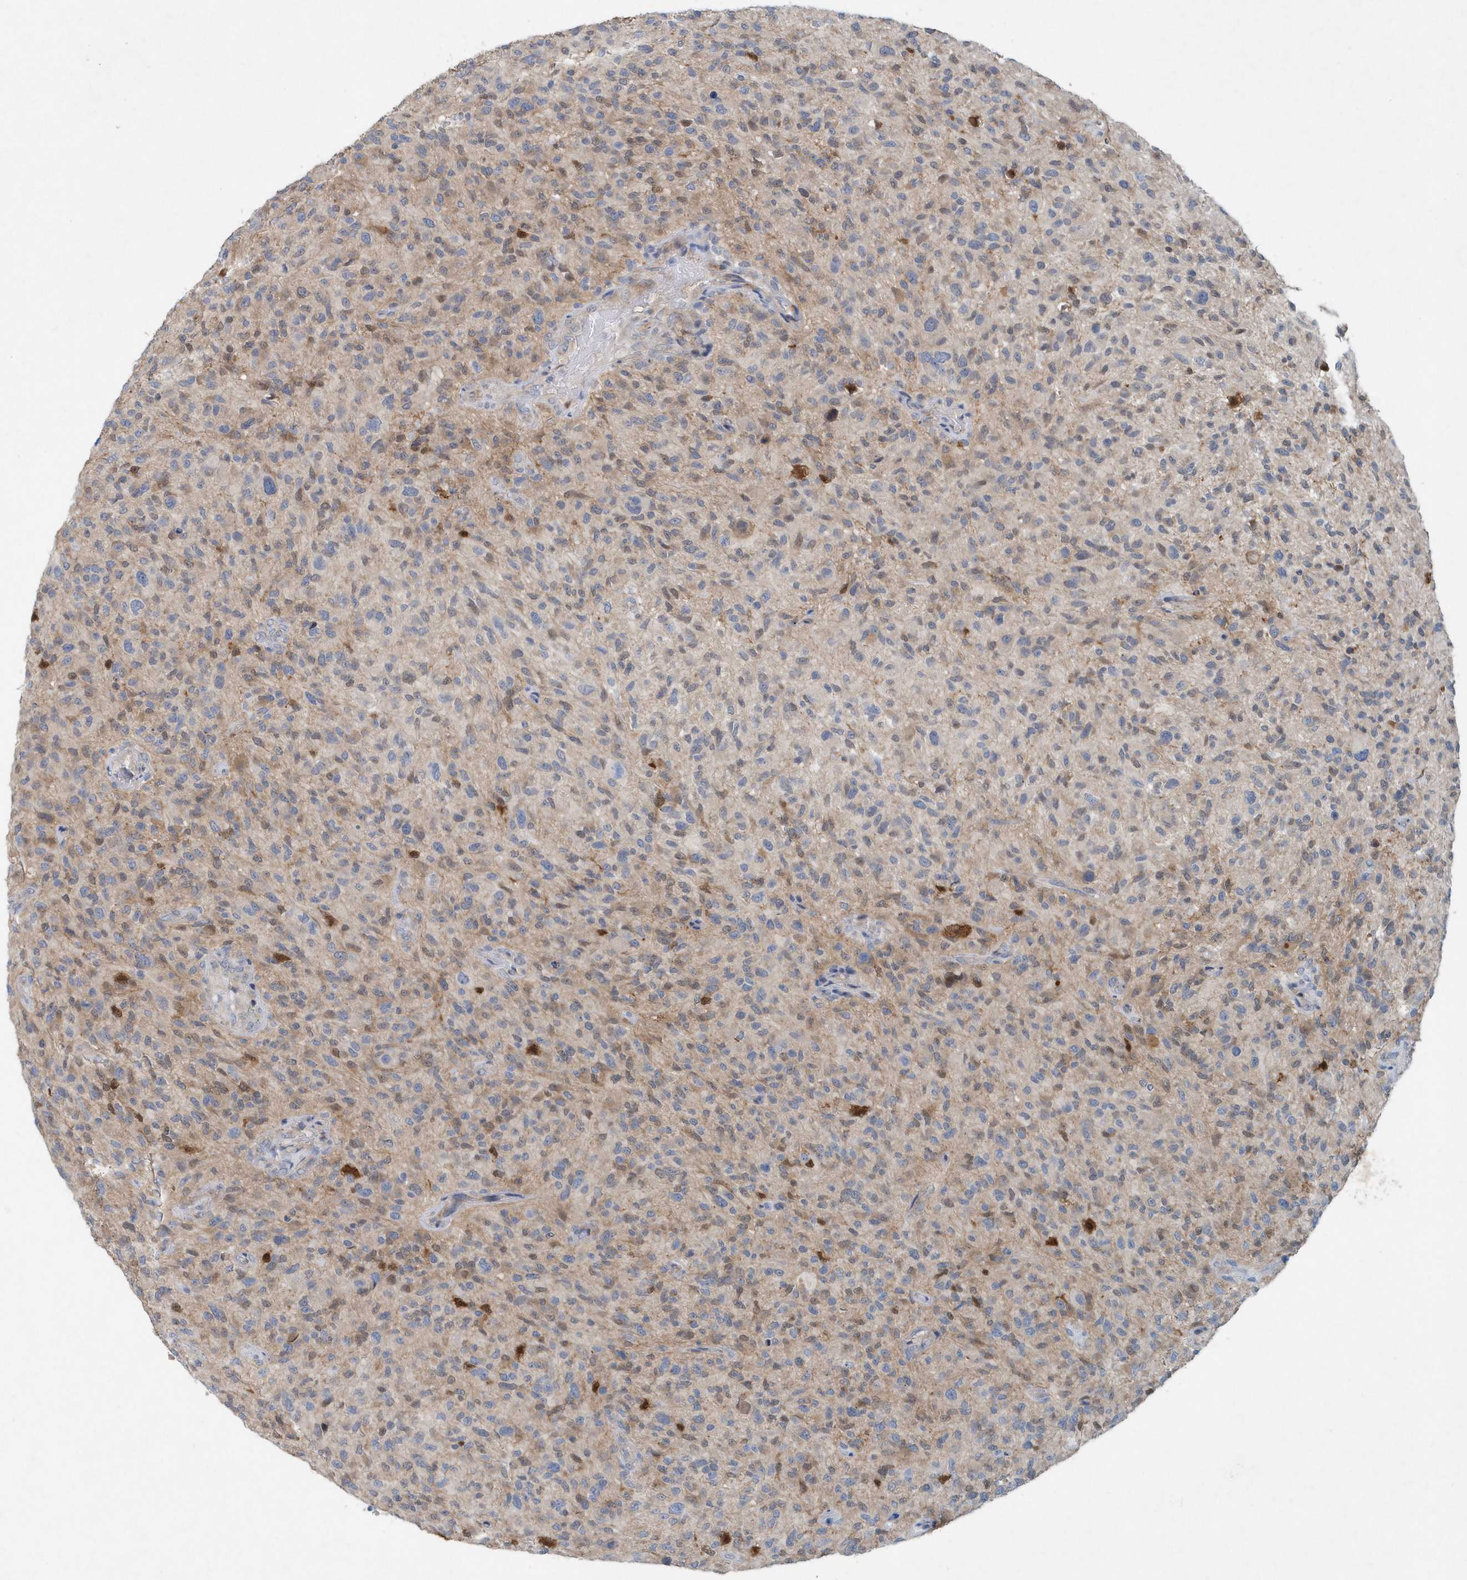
{"staining": {"intensity": "negative", "quantity": "none", "location": "none"}, "tissue": "glioma", "cell_type": "Tumor cells", "image_type": "cancer", "snomed": [{"axis": "morphology", "description": "Glioma, malignant, High grade"}, {"axis": "topography", "description": "Brain"}], "caption": "Immunohistochemistry (IHC) photomicrograph of human glioma stained for a protein (brown), which displays no expression in tumor cells.", "gene": "PFN2", "patient": {"sex": "male", "age": 47}}